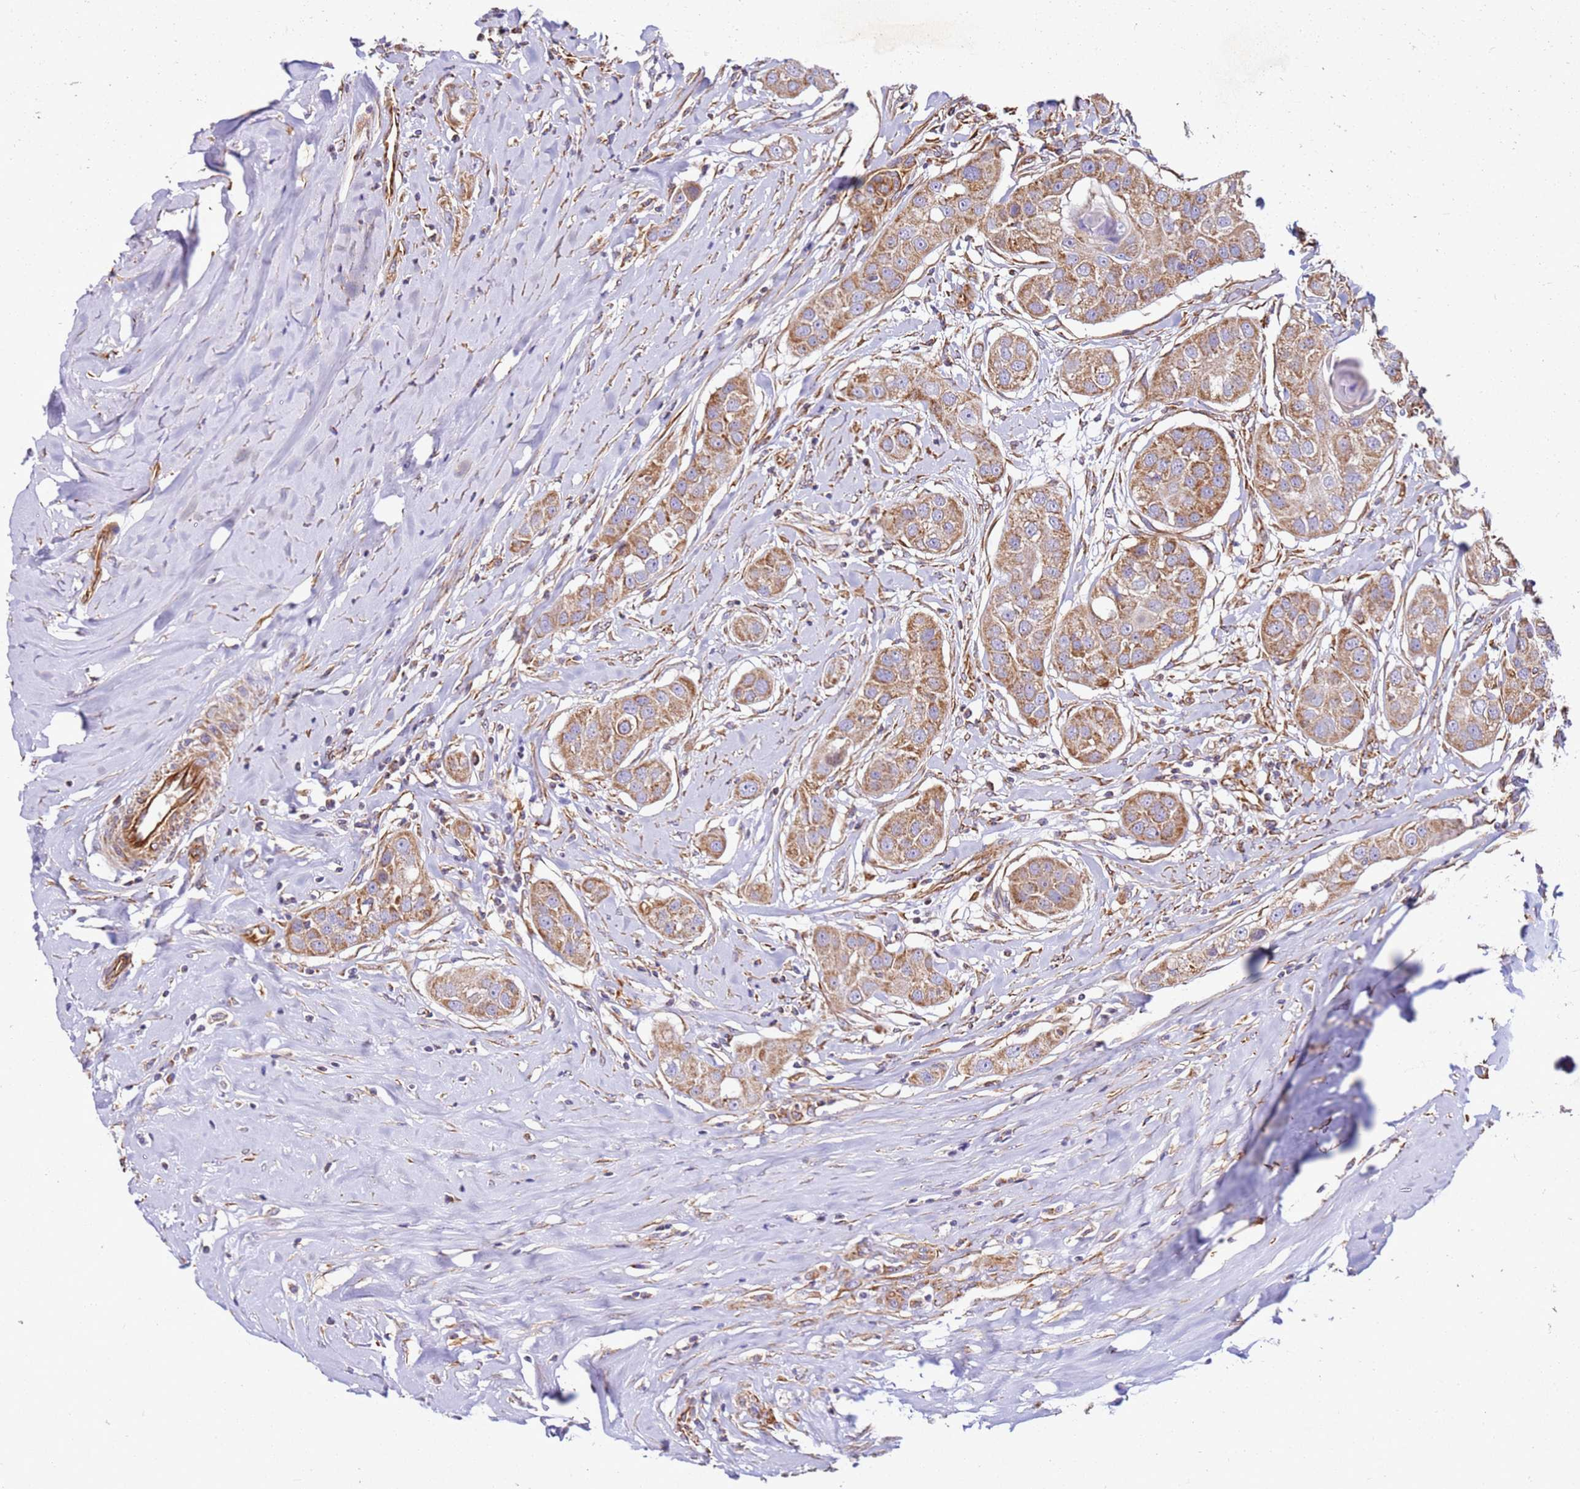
{"staining": {"intensity": "moderate", "quantity": ">75%", "location": "cytoplasmic/membranous"}, "tissue": "head and neck cancer", "cell_type": "Tumor cells", "image_type": "cancer", "snomed": [{"axis": "morphology", "description": "Normal tissue, NOS"}, {"axis": "morphology", "description": "Squamous cell carcinoma, NOS"}, {"axis": "topography", "description": "Skeletal muscle"}, {"axis": "topography", "description": "Head-Neck"}], "caption": "Protein expression analysis of human head and neck cancer (squamous cell carcinoma) reveals moderate cytoplasmic/membranous positivity in approximately >75% of tumor cells.", "gene": "MRPL20", "patient": {"sex": "male", "age": 51}}